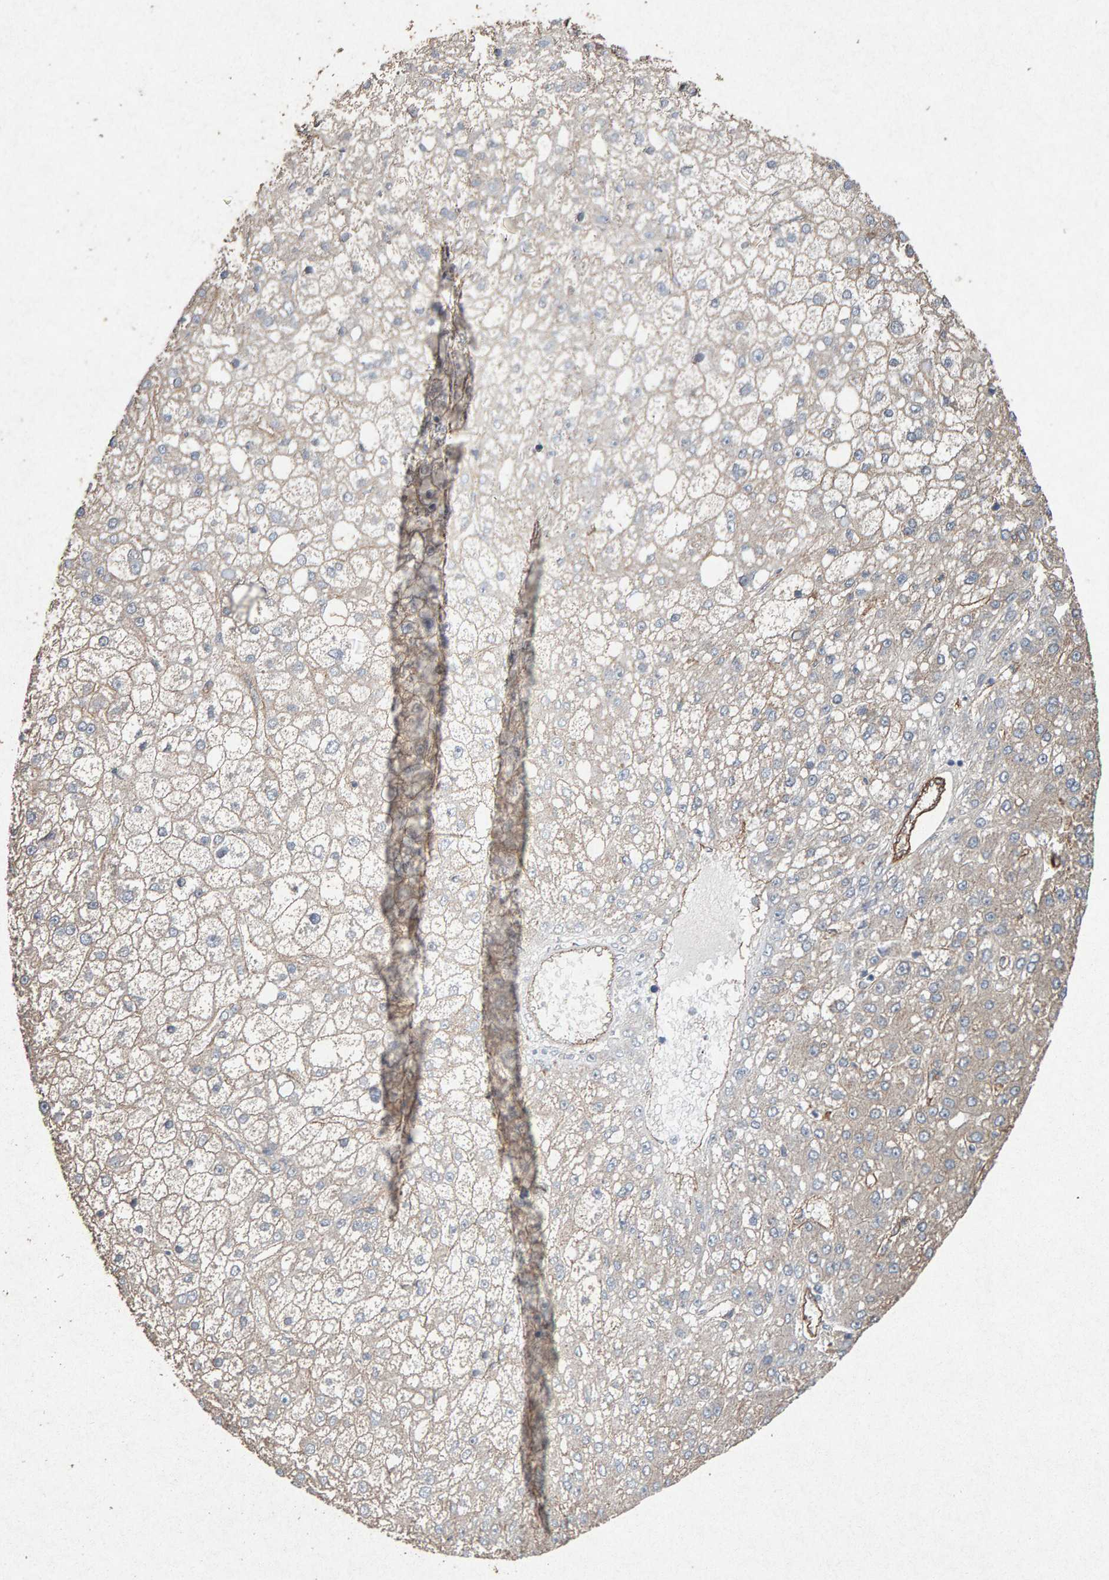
{"staining": {"intensity": "negative", "quantity": "none", "location": "none"}, "tissue": "liver cancer", "cell_type": "Tumor cells", "image_type": "cancer", "snomed": [{"axis": "morphology", "description": "Carcinoma, Hepatocellular, NOS"}, {"axis": "topography", "description": "Liver"}], "caption": "IHC micrograph of human hepatocellular carcinoma (liver) stained for a protein (brown), which displays no positivity in tumor cells. (DAB (3,3'-diaminobenzidine) immunohistochemistry visualized using brightfield microscopy, high magnification).", "gene": "PTPRM", "patient": {"sex": "male", "age": 67}}